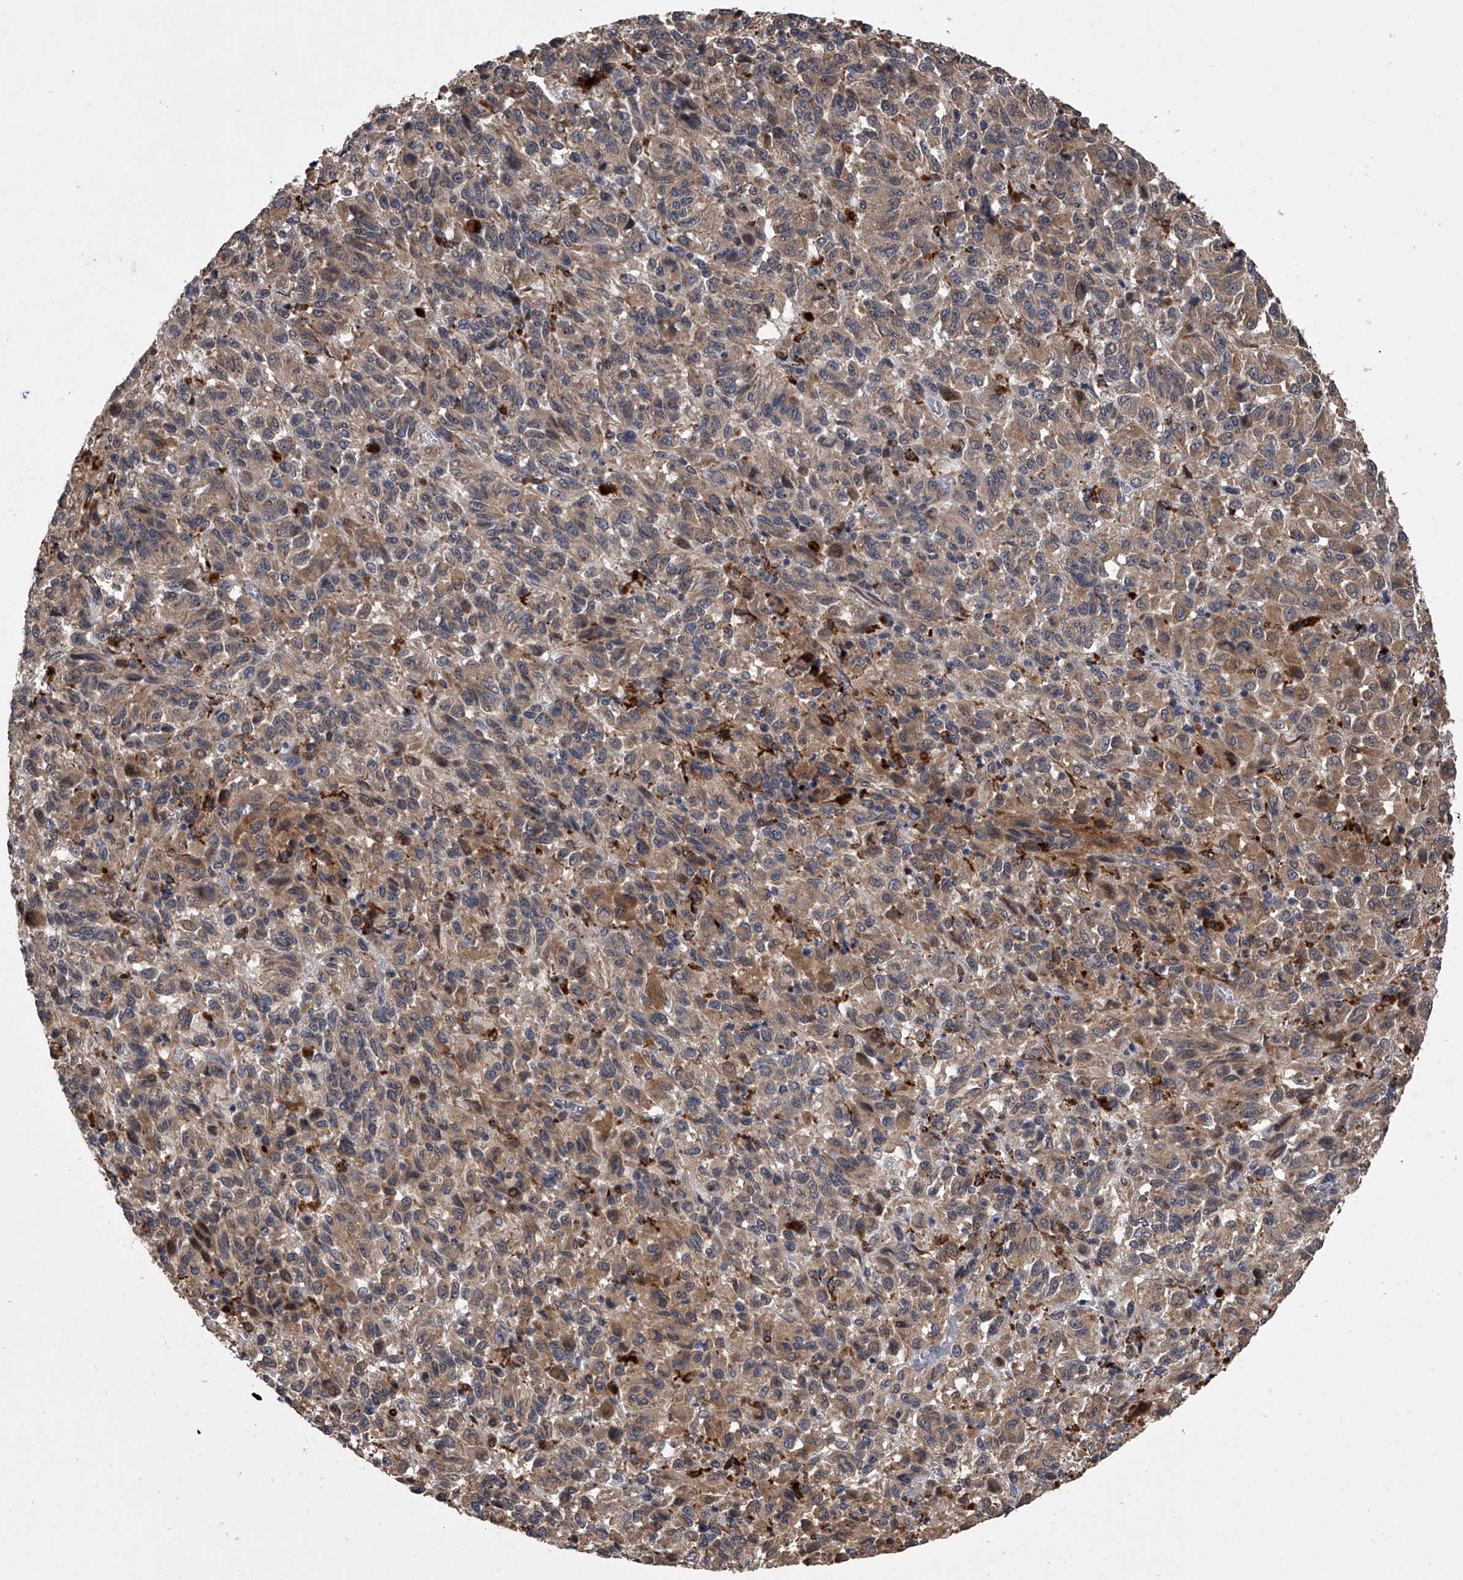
{"staining": {"intensity": "weak", "quantity": ">75%", "location": "cytoplasmic/membranous"}, "tissue": "melanoma", "cell_type": "Tumor cells", "image_type": "cancer", "snomed": [{"axis": "morphology", "description": "Malignant melanoma, Metastatic site"}, {"axis": "topography", "description": "Lung"}], "caption": "Protein staining demonstrates weak cytoplasmic/membranous expression in approximately >75% of tumor cells in melanoma. Ihc stains the protein of interest in brown and the nuclei are stained blue.", "gene": "TRIM8", "patient": {"sex": "male", "age": 64}}